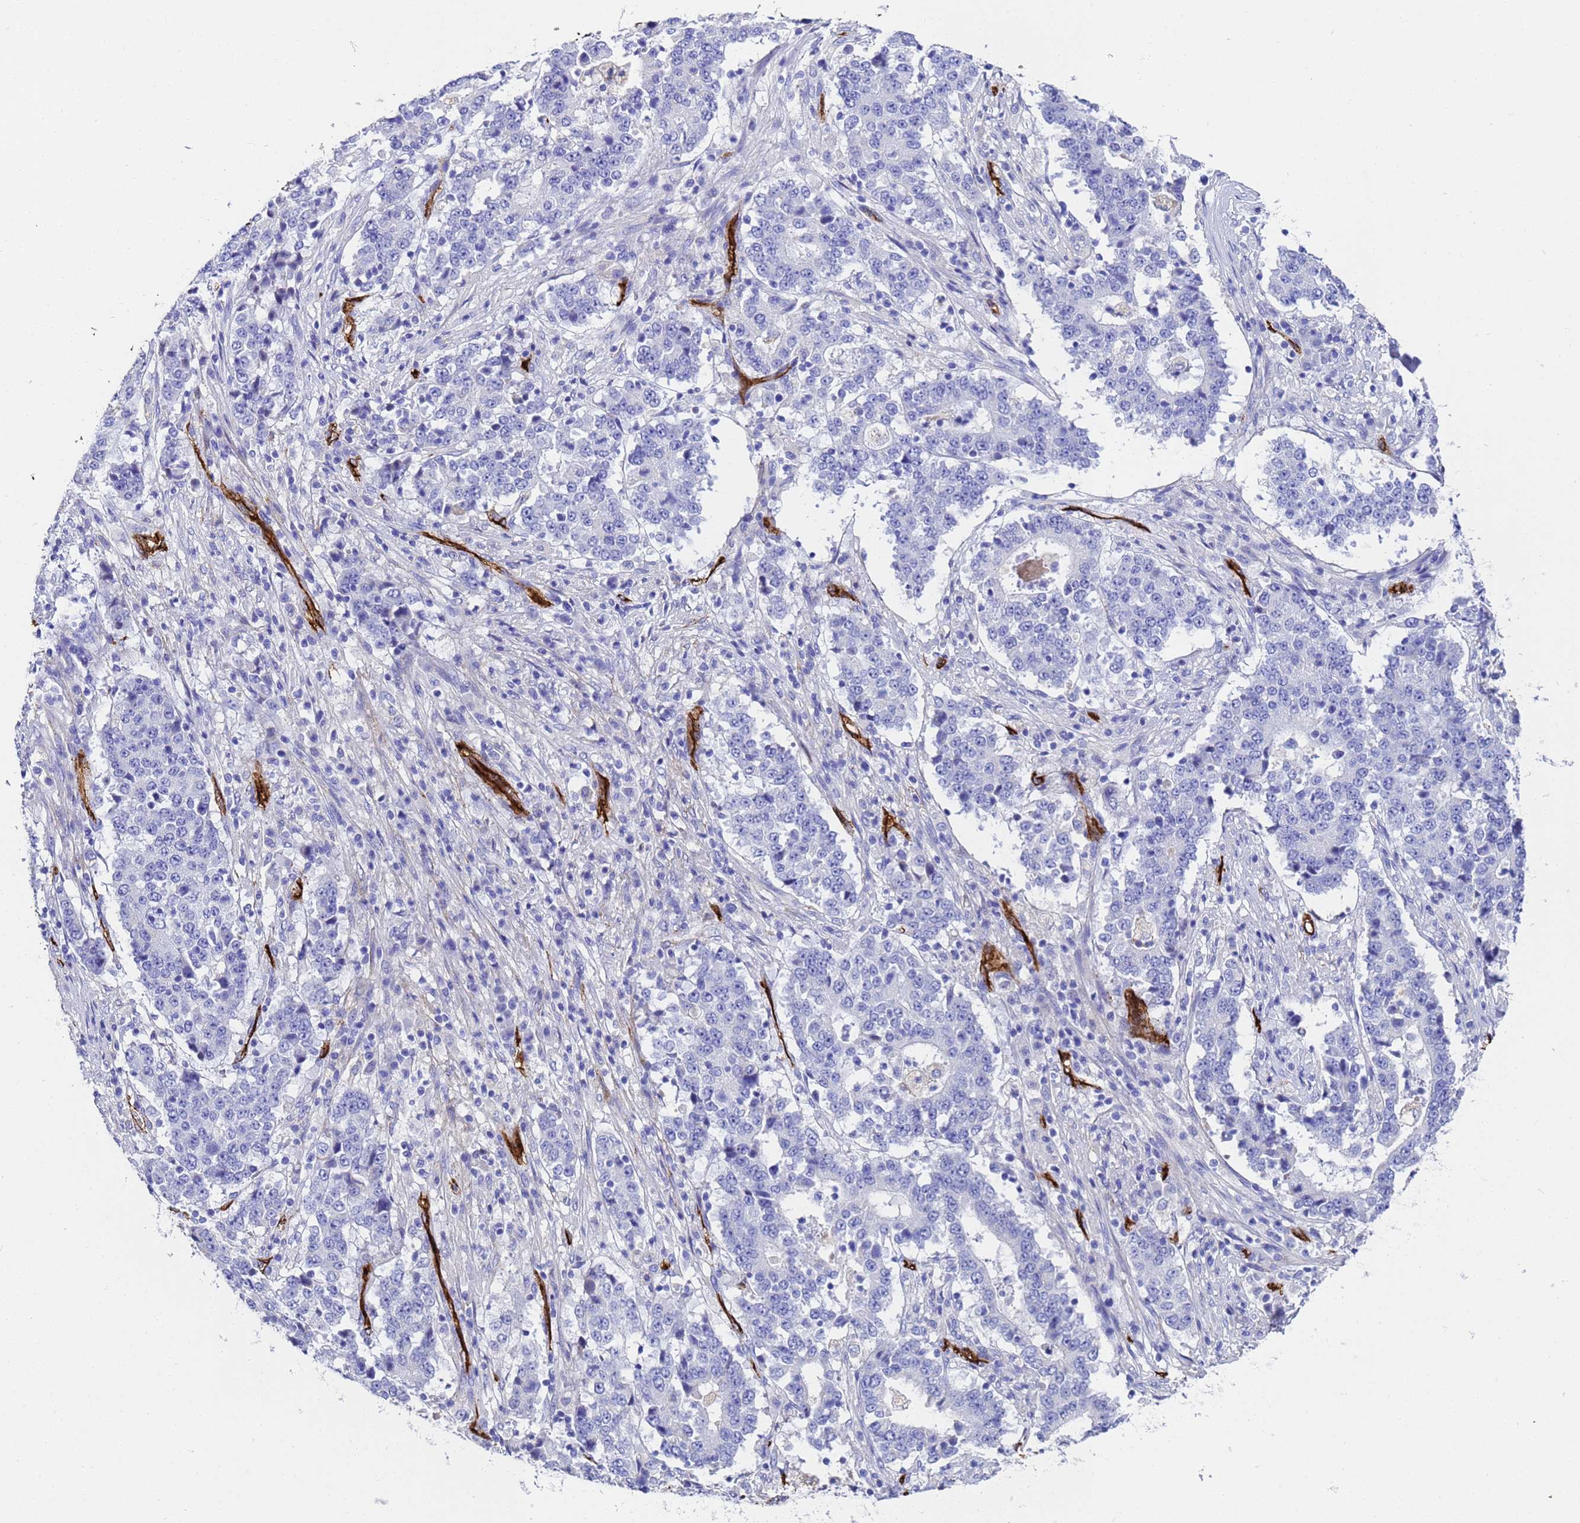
{"staining": {"intensity": "negative", "quantity": "none", "location": "none"}, "tissue": "stomach cancer", "cell_type": "Tumor cells", "image_type": "cancer", "snomed": [{"axis": "morphology", "description": "Adenocarcinoma, NOS"}, {"axis": "topography", "description": "Stomach"}], "caption": "Immunohistochemical staining of human adenocarcinoma (stomach) shows no significant positivity in tumor cells.", "gene": "ADIPOQ", "patient": {"sex": "male", "age": 59}}